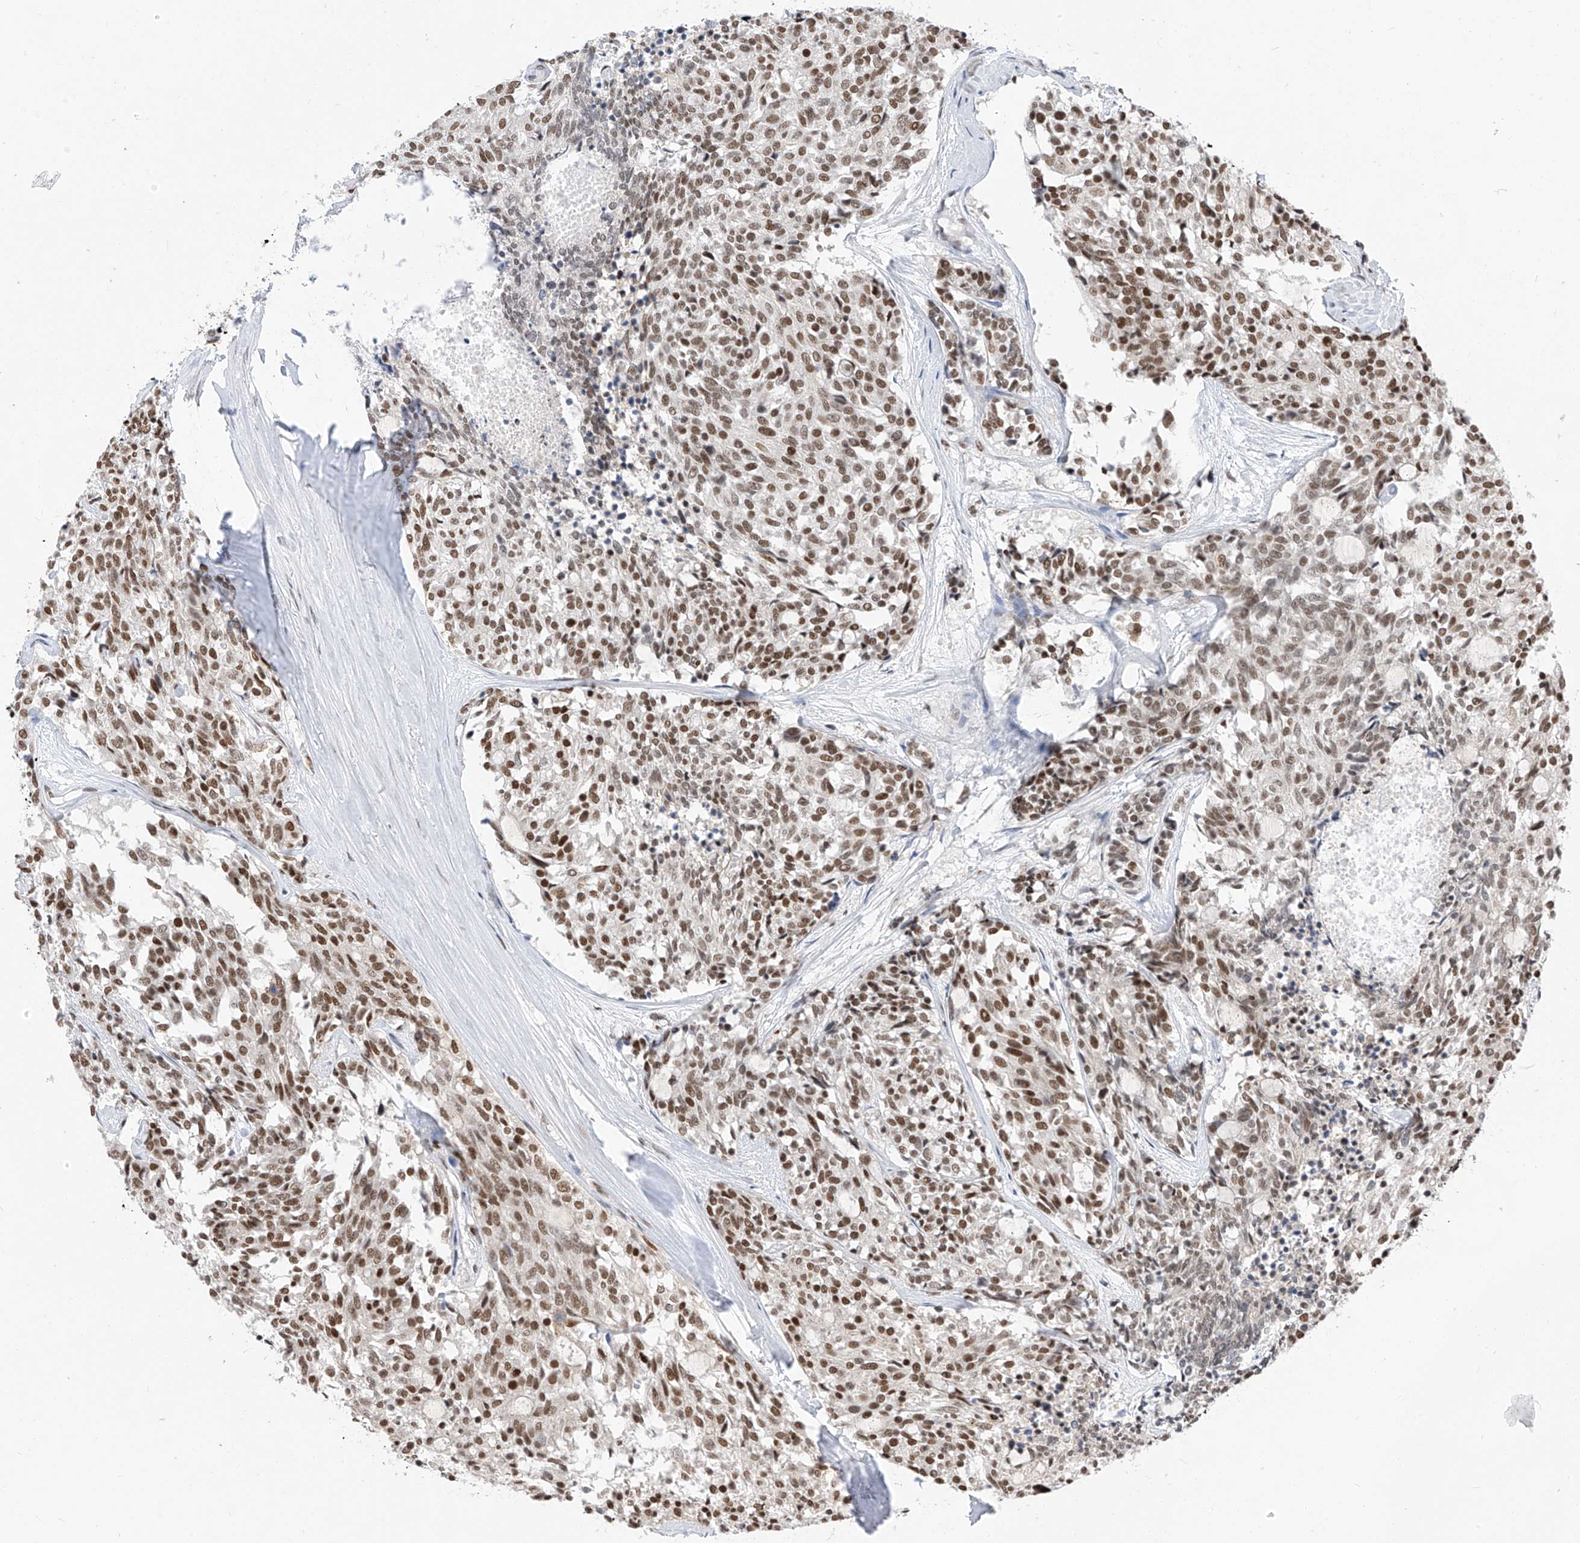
{"staining": {"intensity": "moderate", "quantity": ">75%", "location": "nuclear"}, "tissue": "carcinoid", "cell_type": "Tumor cells", "image_type": "cancer", "snomed": [{"axis": "morphology", "description": "Carcinoid, malignant, NOS"}, {"axis": "topography", "description": "Pancreas"}], "caption": "Human carcinoid stained with a protein marker displays moderate staining in tumor cells.", "gene": "KHSRP", "patient": {"sex": "female", "age": 54}}